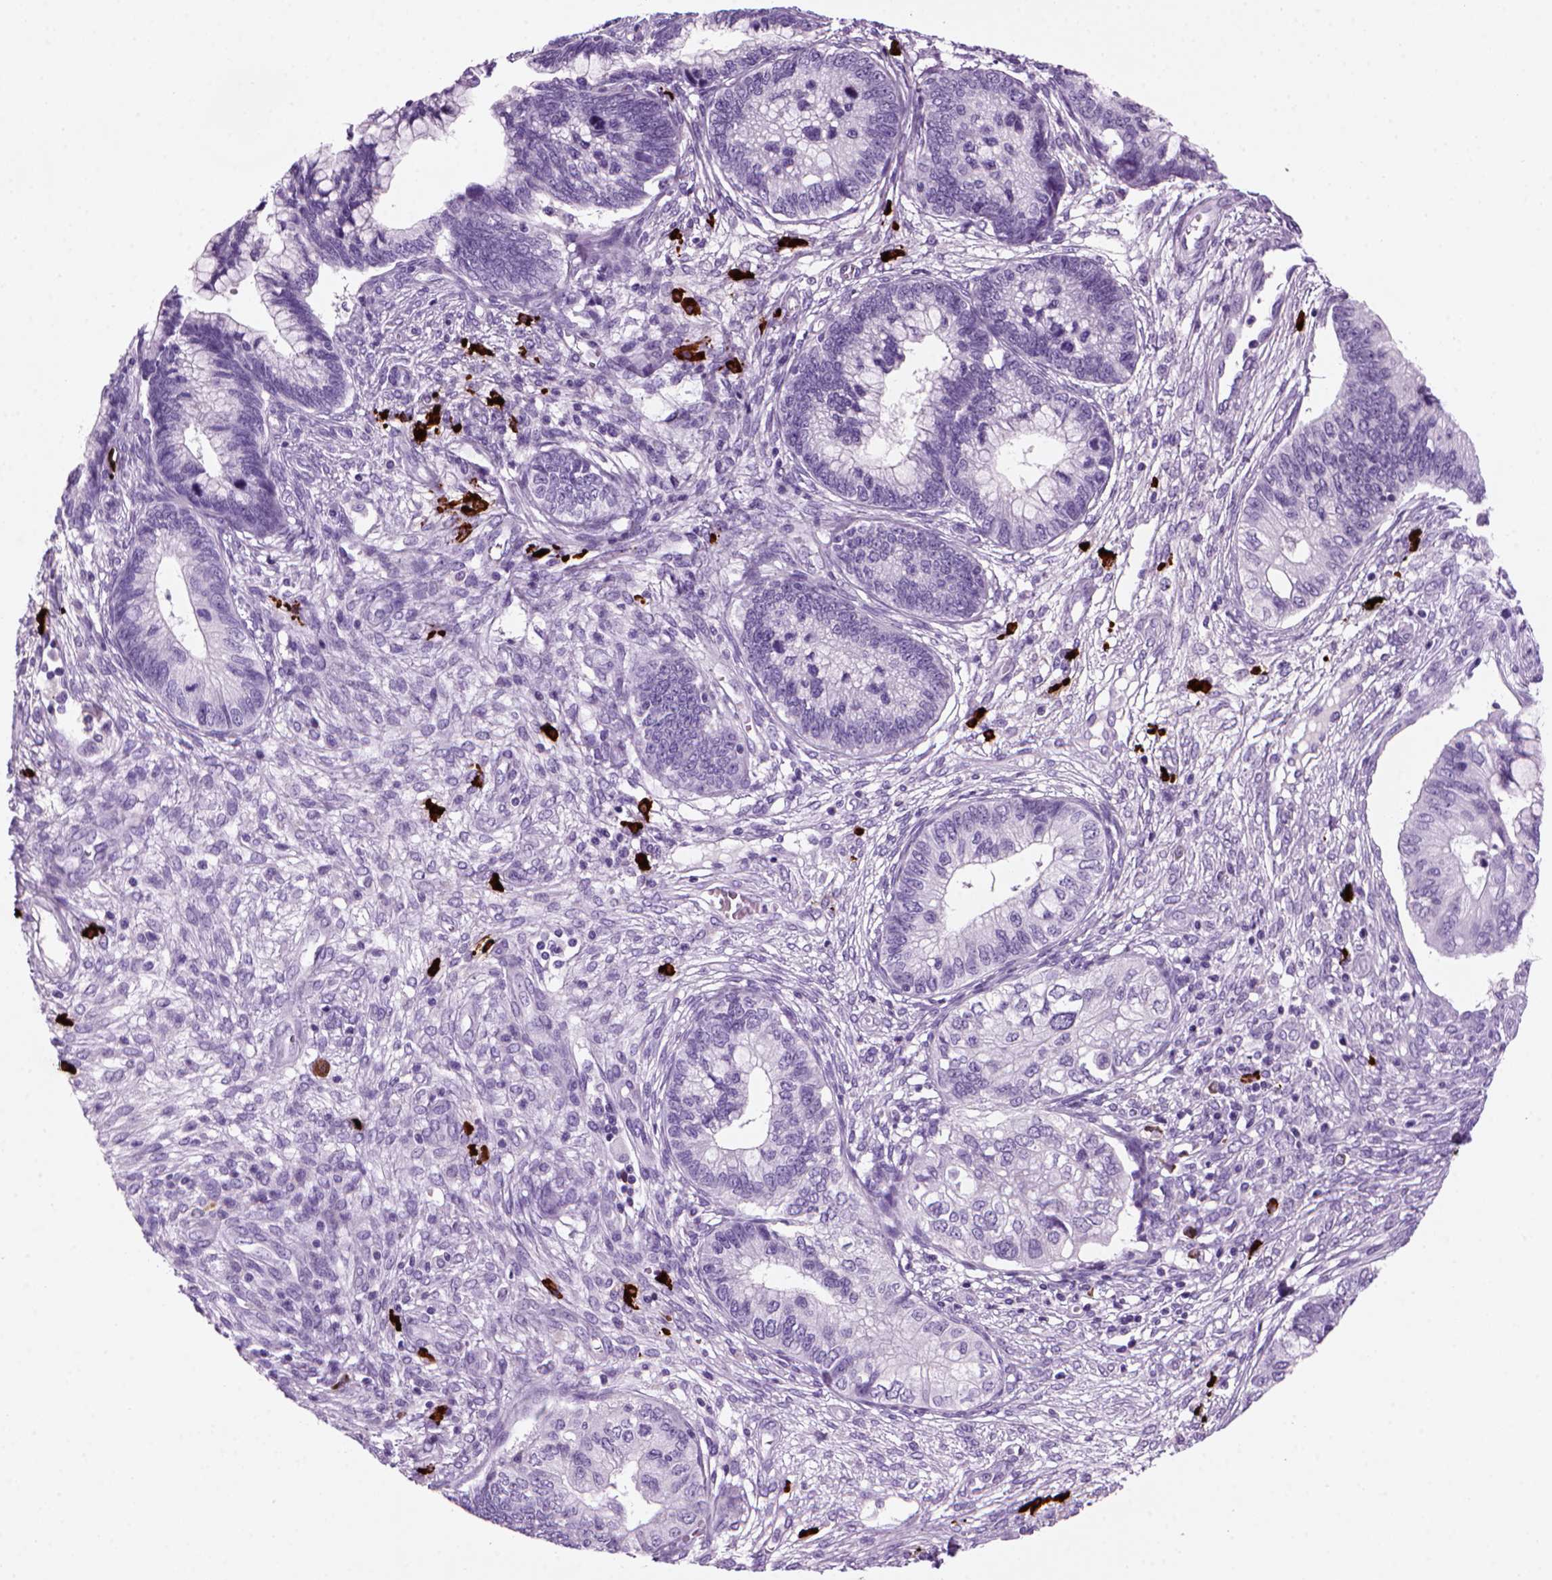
{"staining": {"intensity": "negative", "quantity": "none", "location": "none"}, "tissue": "cervical cancer", "cell_type": "Tumor cells", "image_type": "cancer", "snomed": [{"axis": "morphology", "description": "Adenocarcinoma, NOS"}, {"axis": "topography", "description": "Cervix"}], "caption": "Immunohistochemistry (IHC) of human cervical cancer exhibits no expression in tumor cells.", "gene": "MZB1", "patient": {"sex": "female", "age": 44}}